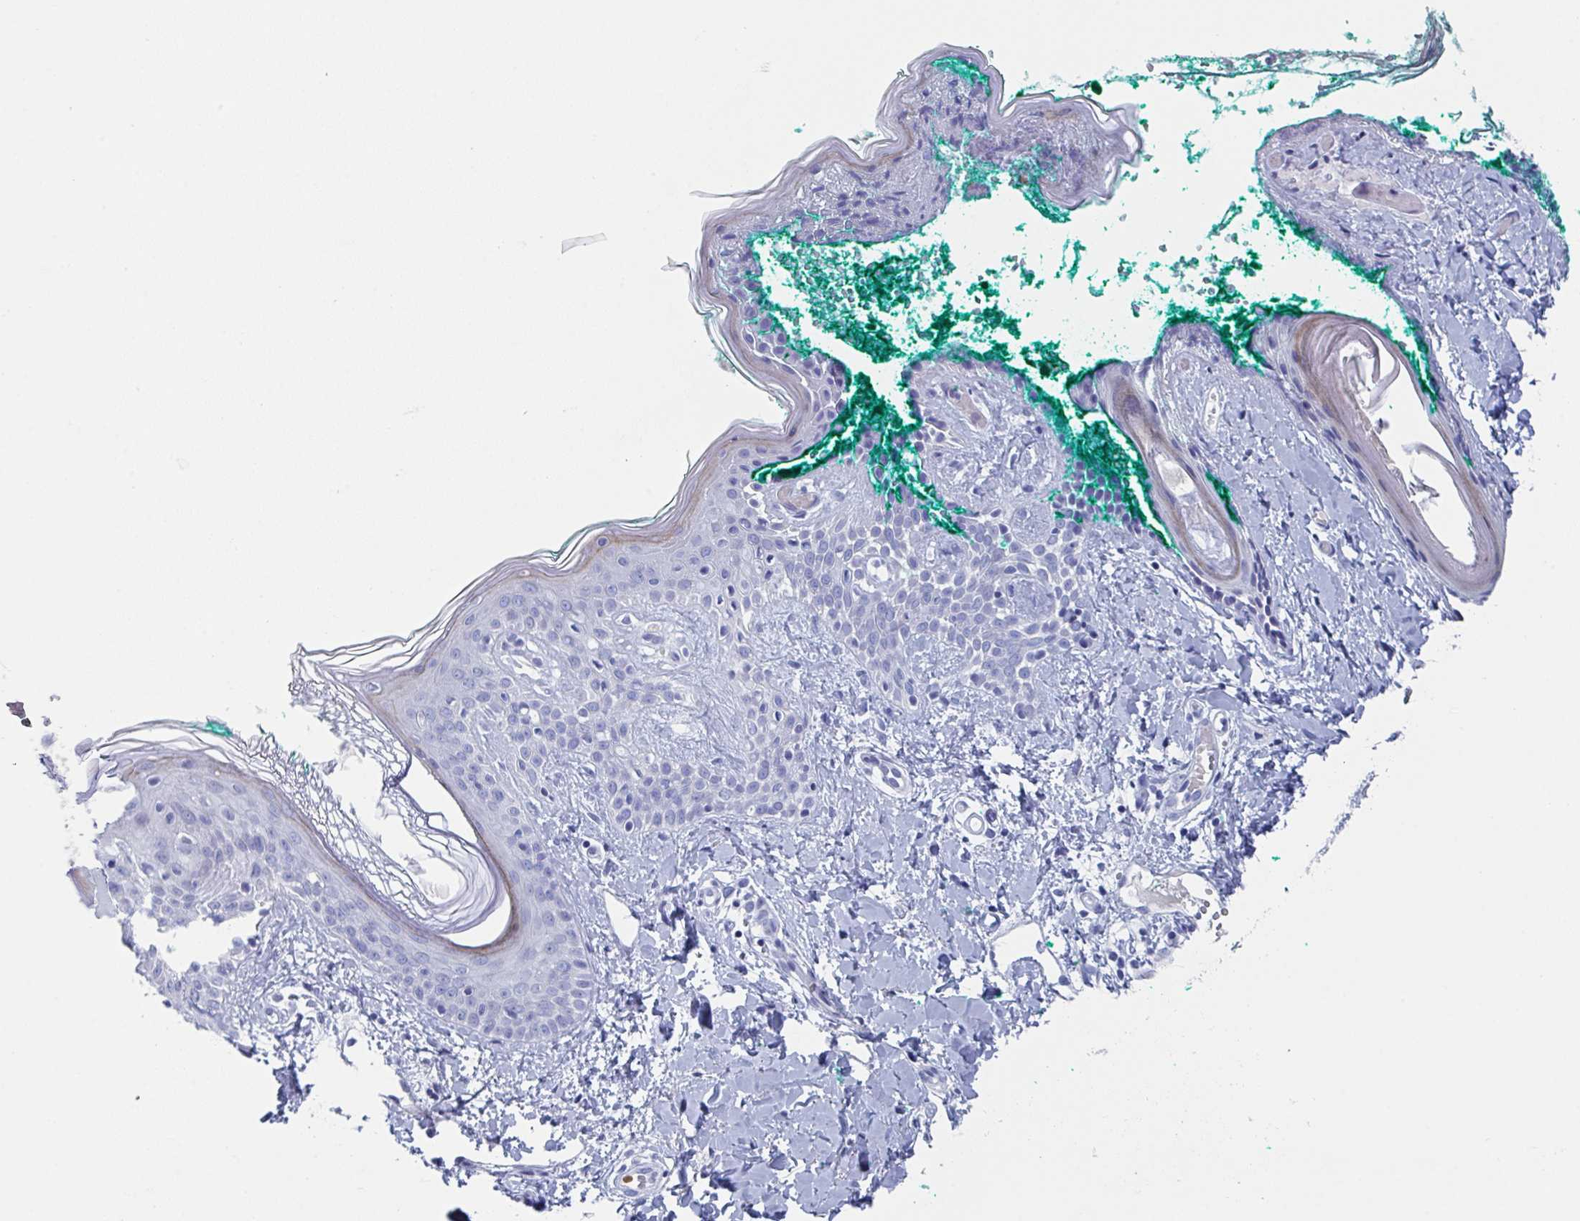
{"staining": {"intensity": "negative", "quantity": "none", "location": "none"}, "tissue": "skin", "cell_type": "Fibroblasts", "image_type": "normal", "snomed": [{"axis": "morphology", "description": "Normal tissue, NOS"}, {"axis": "topography", "description": "Skin"}], "caption": "Fibroblasts show no significant protein expression in unremarkable skin. Brightfield microscopy of immunohistochemistry stained with DAB (3,3'-diaminobenzidine) (brown) and hematoxylin (blue), captured at high magnification.", "gene": "NT5C3B", "patient": {"sex": "male", "age": 16}}